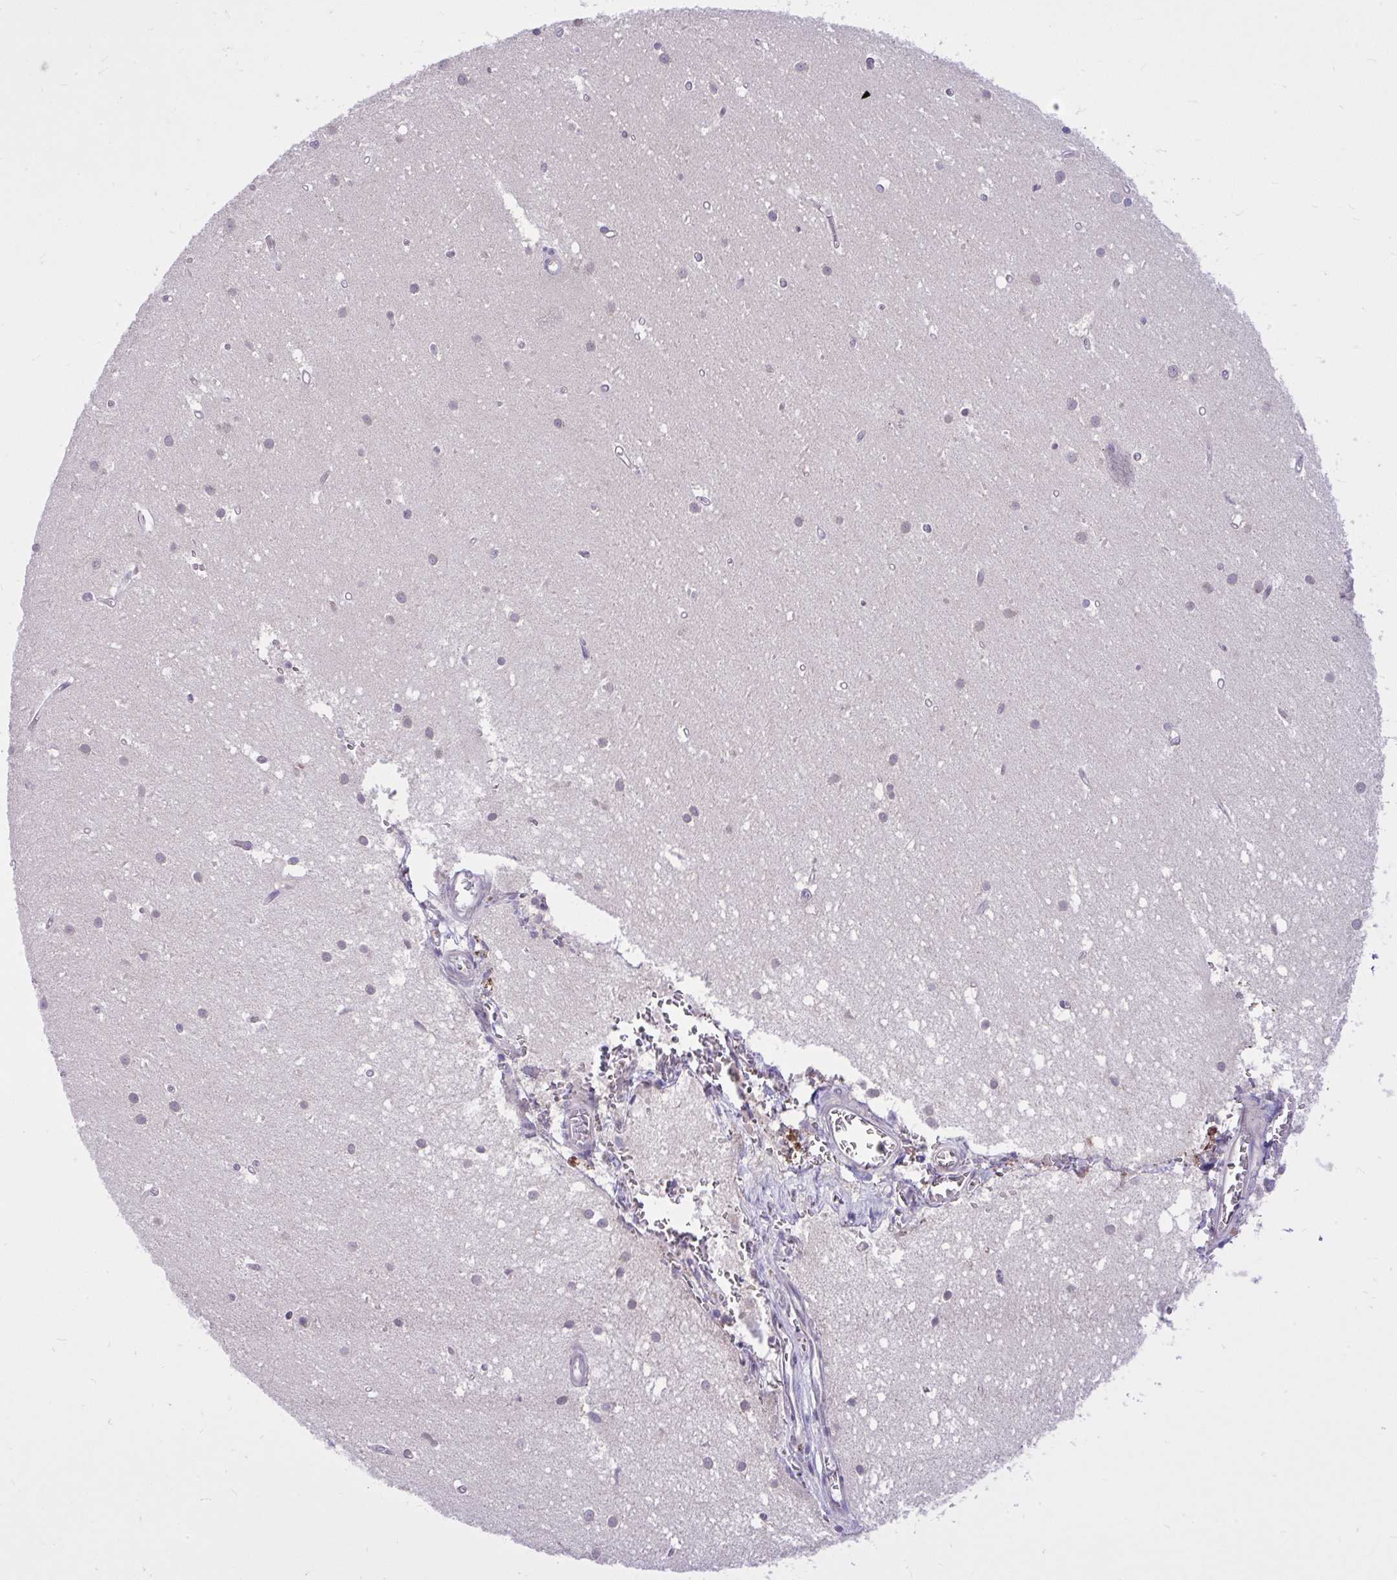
{"staining": {"intensity": "weak", "quantity": "25%-75%", "location": "cytoplasmic/membranous"}, "tissue": "cerebellum", "cell_type": "Cells in granular layer", "image_type": "normal", "snomed": [{"axis": "morphology", "description": "Normal tissue, NOS"}, {"axis": "topography", "description": "Cerebellum"}], "caption": "This is an image of immunohistochemistry staining of unremarkable cerebellum, which shows weak expression in the cytoplasmic/membranous of cells in granular layer.", "gene": "DPY19L1", "patient": {"sex": "male", "age": 54}}